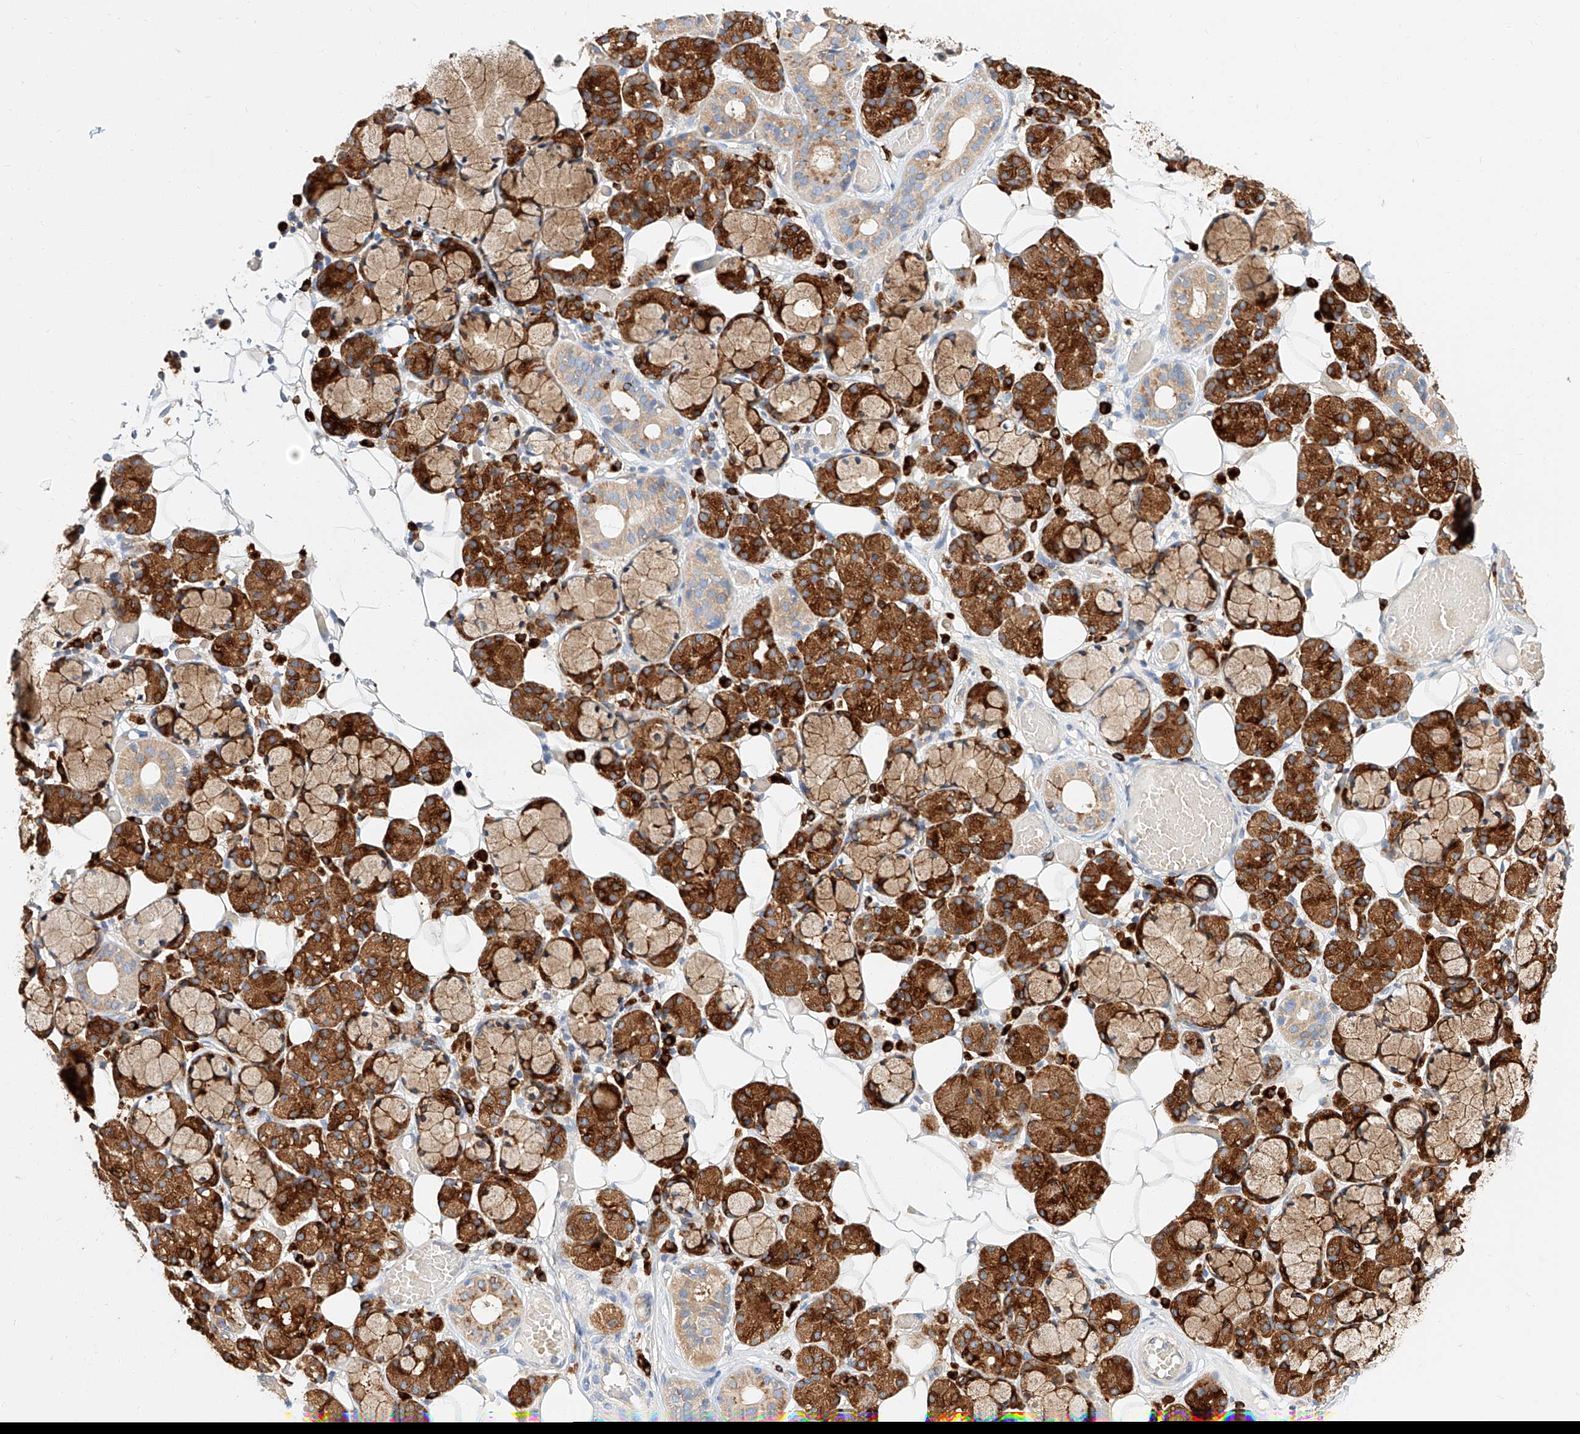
{"staining": {"intensity": "strong", "quantity": "25%-75%", "location": "cytoplasmic/membranous"}, "tissue": "salivary gland", "cell_type": "Glandular cells", "image_type": "normal", "snomed": [{"axis": "morphology", "description": "Normal tissue, NOS"}, {"axis": "topography", "description": "Salivary gland"}], "caption": "Salivary gland stained with a protein marker demonstrates strong staining in glandular cells.", "gene": "GLMN", "patient": {"sex": "male", "age": 63}}